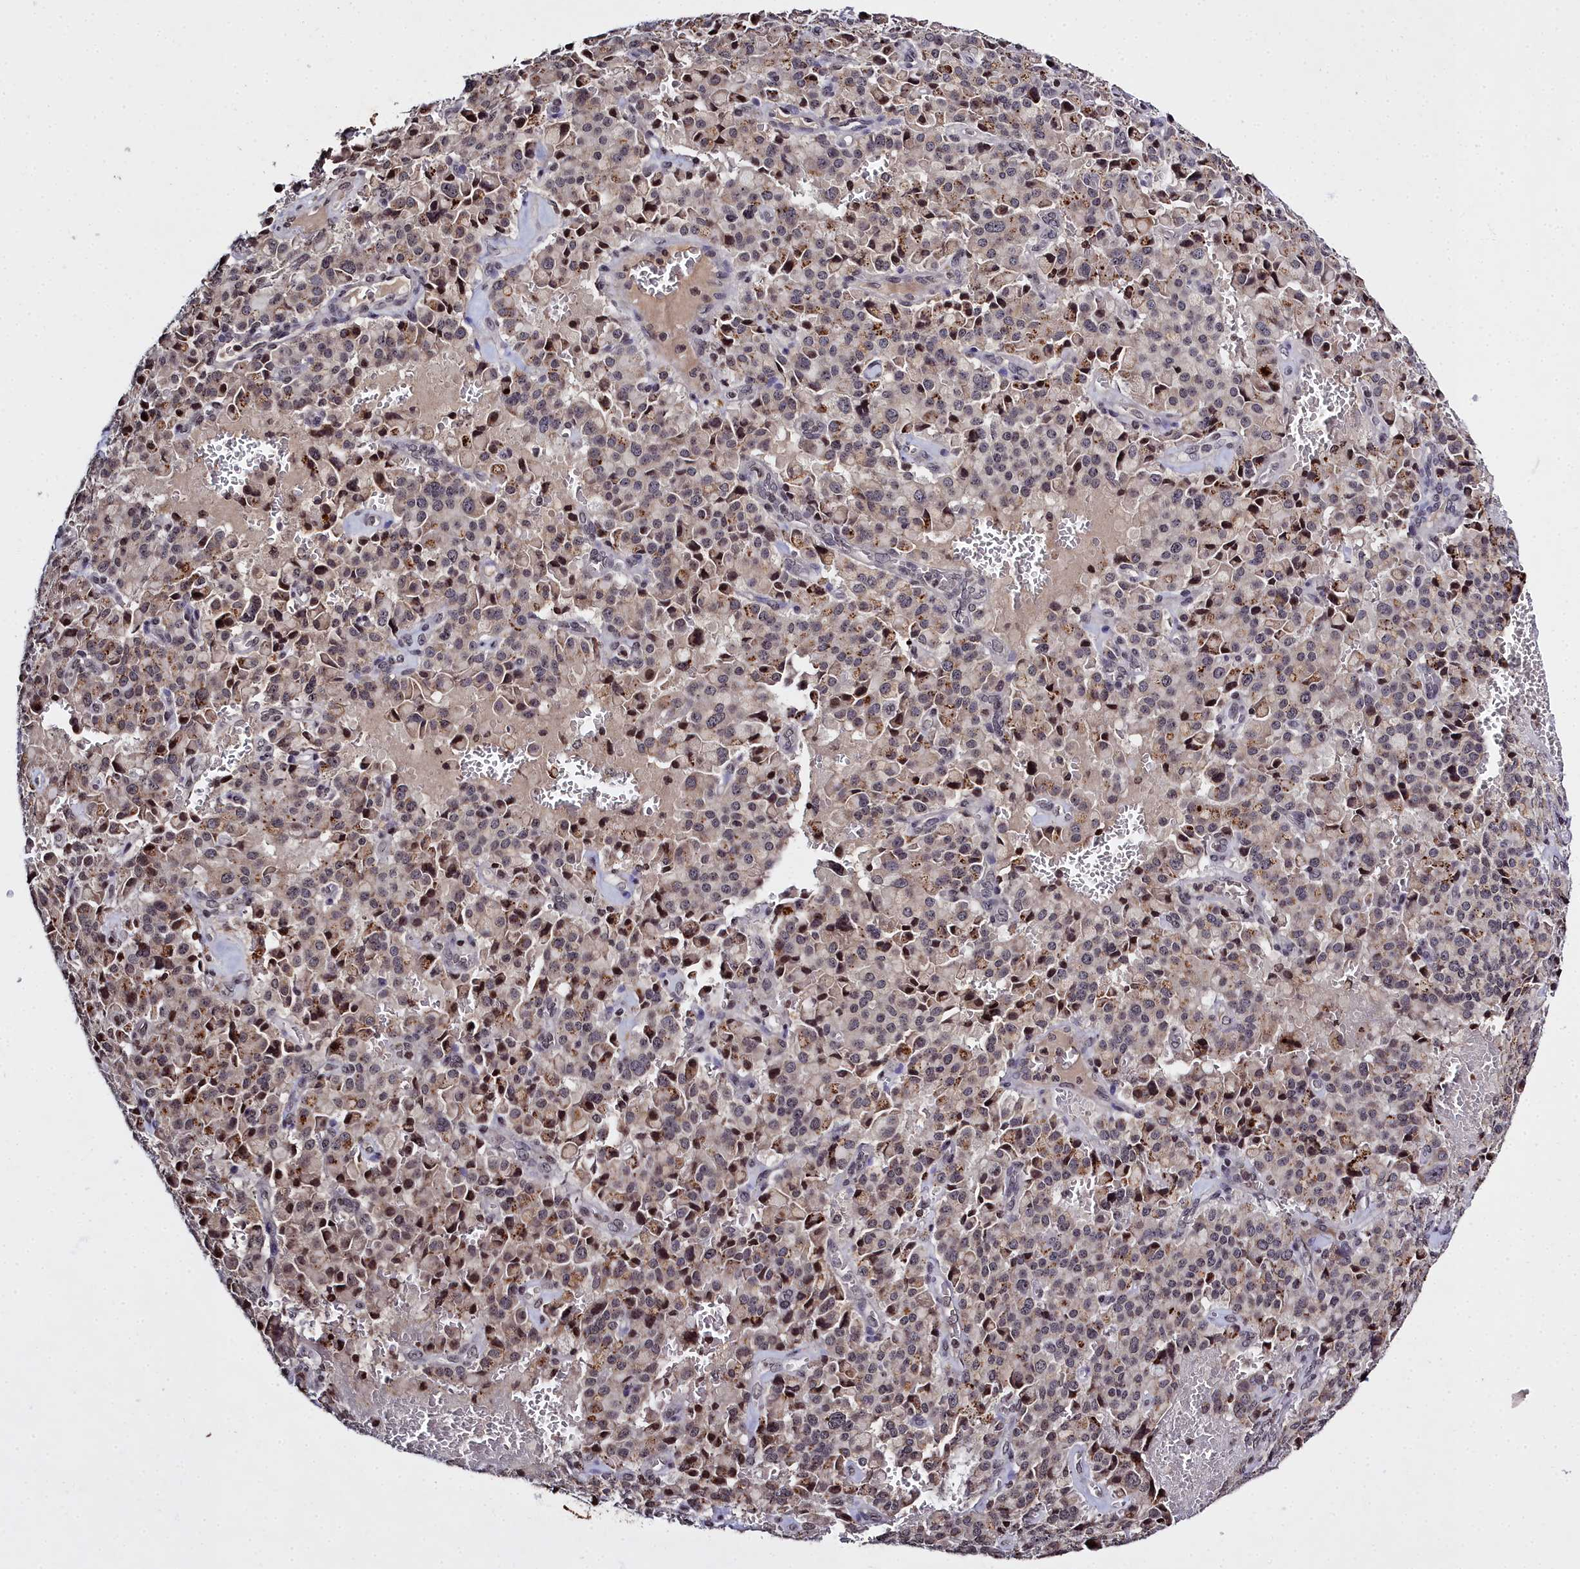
{"staining": {"intensity": "weak", "quantity": ">75%", "location": "cytoplasmic/membranous"}, "tissue": "pancreatic cancer", "cell_type": "Tumor cells", "image_type": "cancer", "snomed": [{"axis": "morphology", "description": "Adenocarcinoma, NOS"}, {"axis": "topography", "description": "Pancreas"}], "caption": "This is a micrograph of IHC staining of pancreatic cancer (adenocarcinoma), which shows weak staining in the cytoplasmic/membranous of tumor cells.", "gene": "FZD4", "patient": {"sex": "male", "age": 65}}